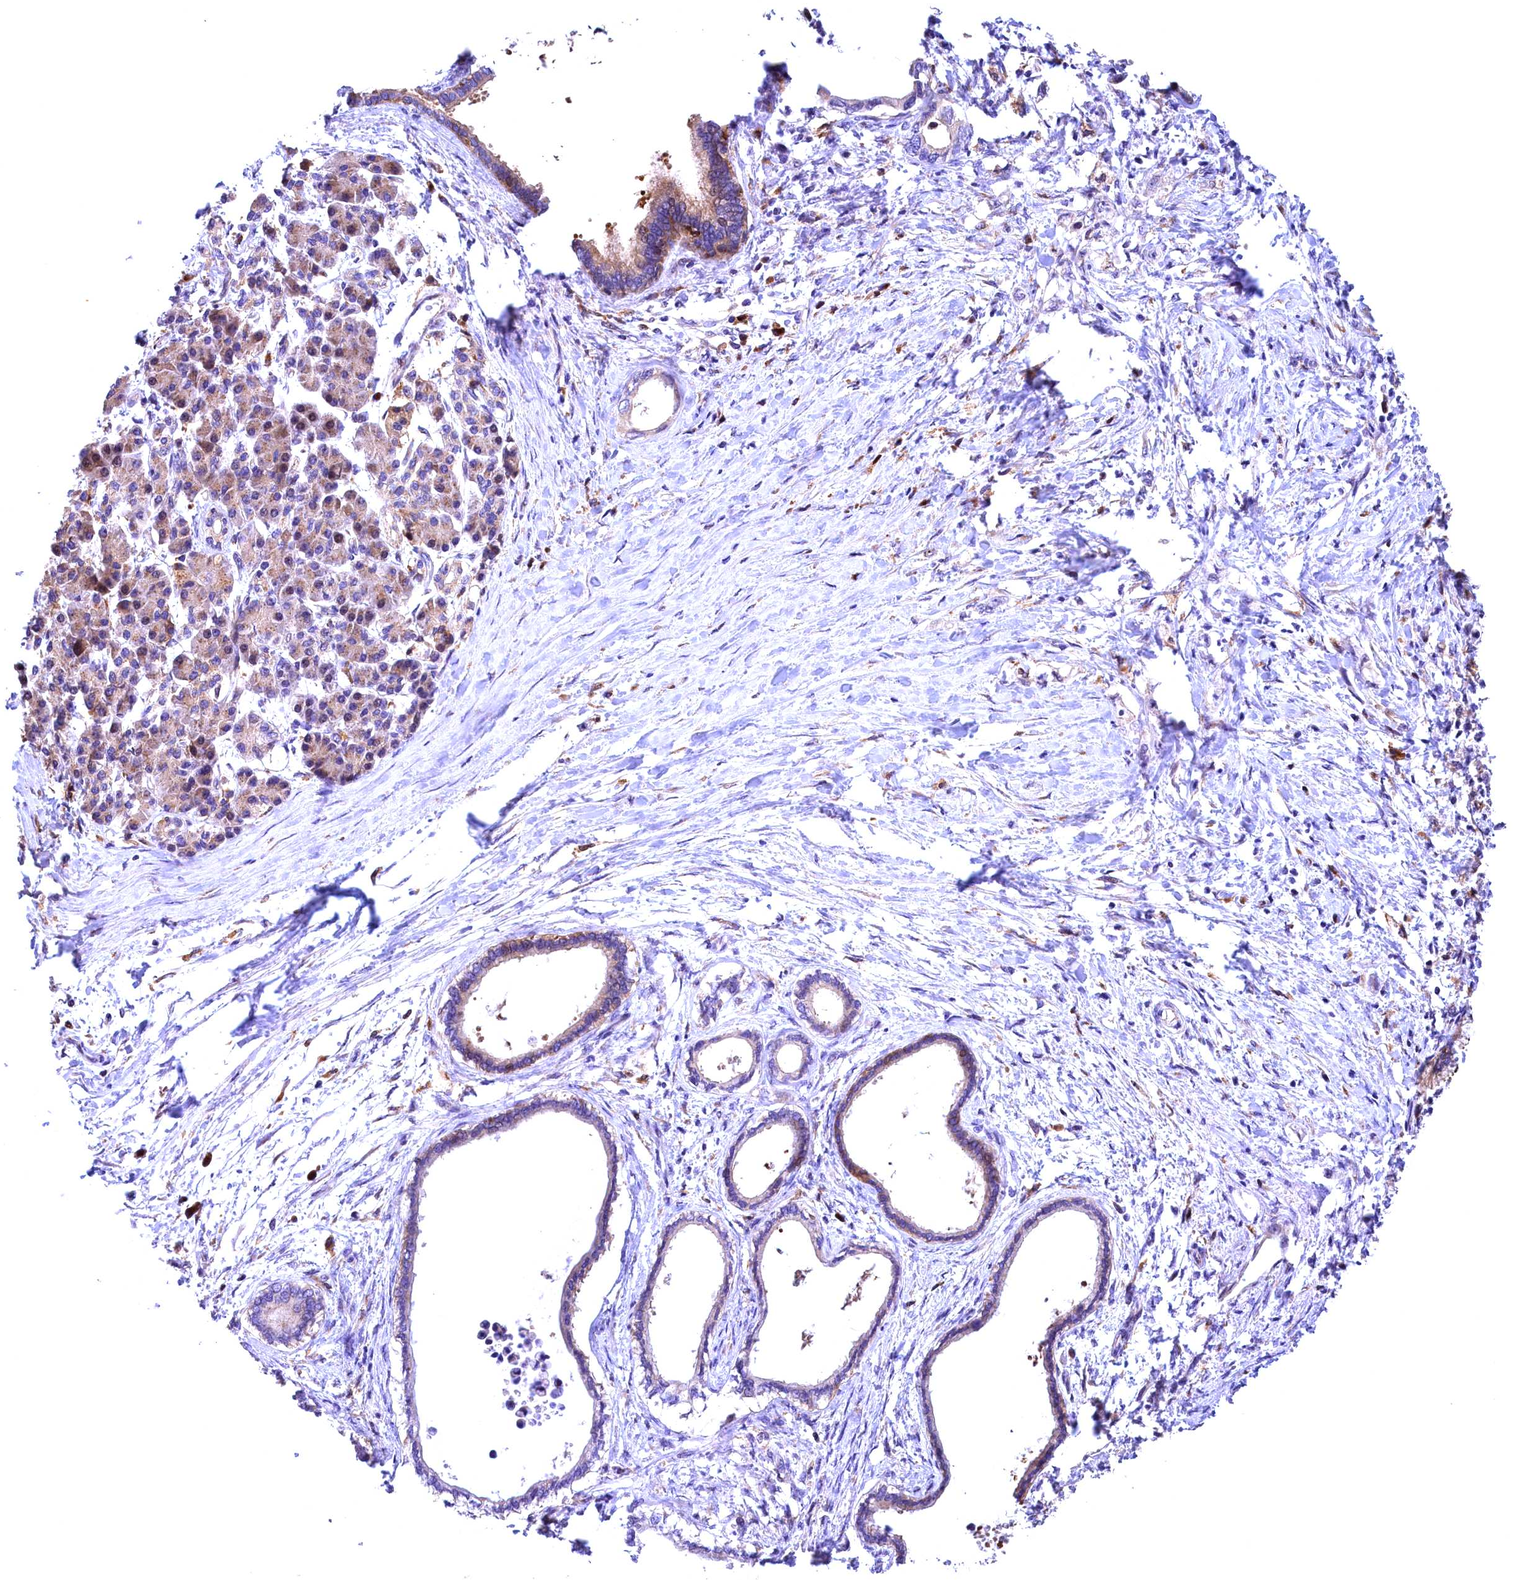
{"staining": {"intensity": "moderate", "quantity": "<25%", "location": "cytoplasmic/membranous"}, "tissue": "pancreatic cancer", "cell_type": "Tumor cells", "image_type": "cancer", "snomed": [{"axis": "morphology", "description": "Adenocarcinoma, NOS"}, {"axis": "topography", "description": "Pancreas"}], "caption": "Immunohistochemical staining of human pancreatic cancer shows low levels of moderate cytoplasmic/membranous expression in about <25% of tumor cells.", "gene": "NAIP", "patient": {"sex": "female", "age": 55}}